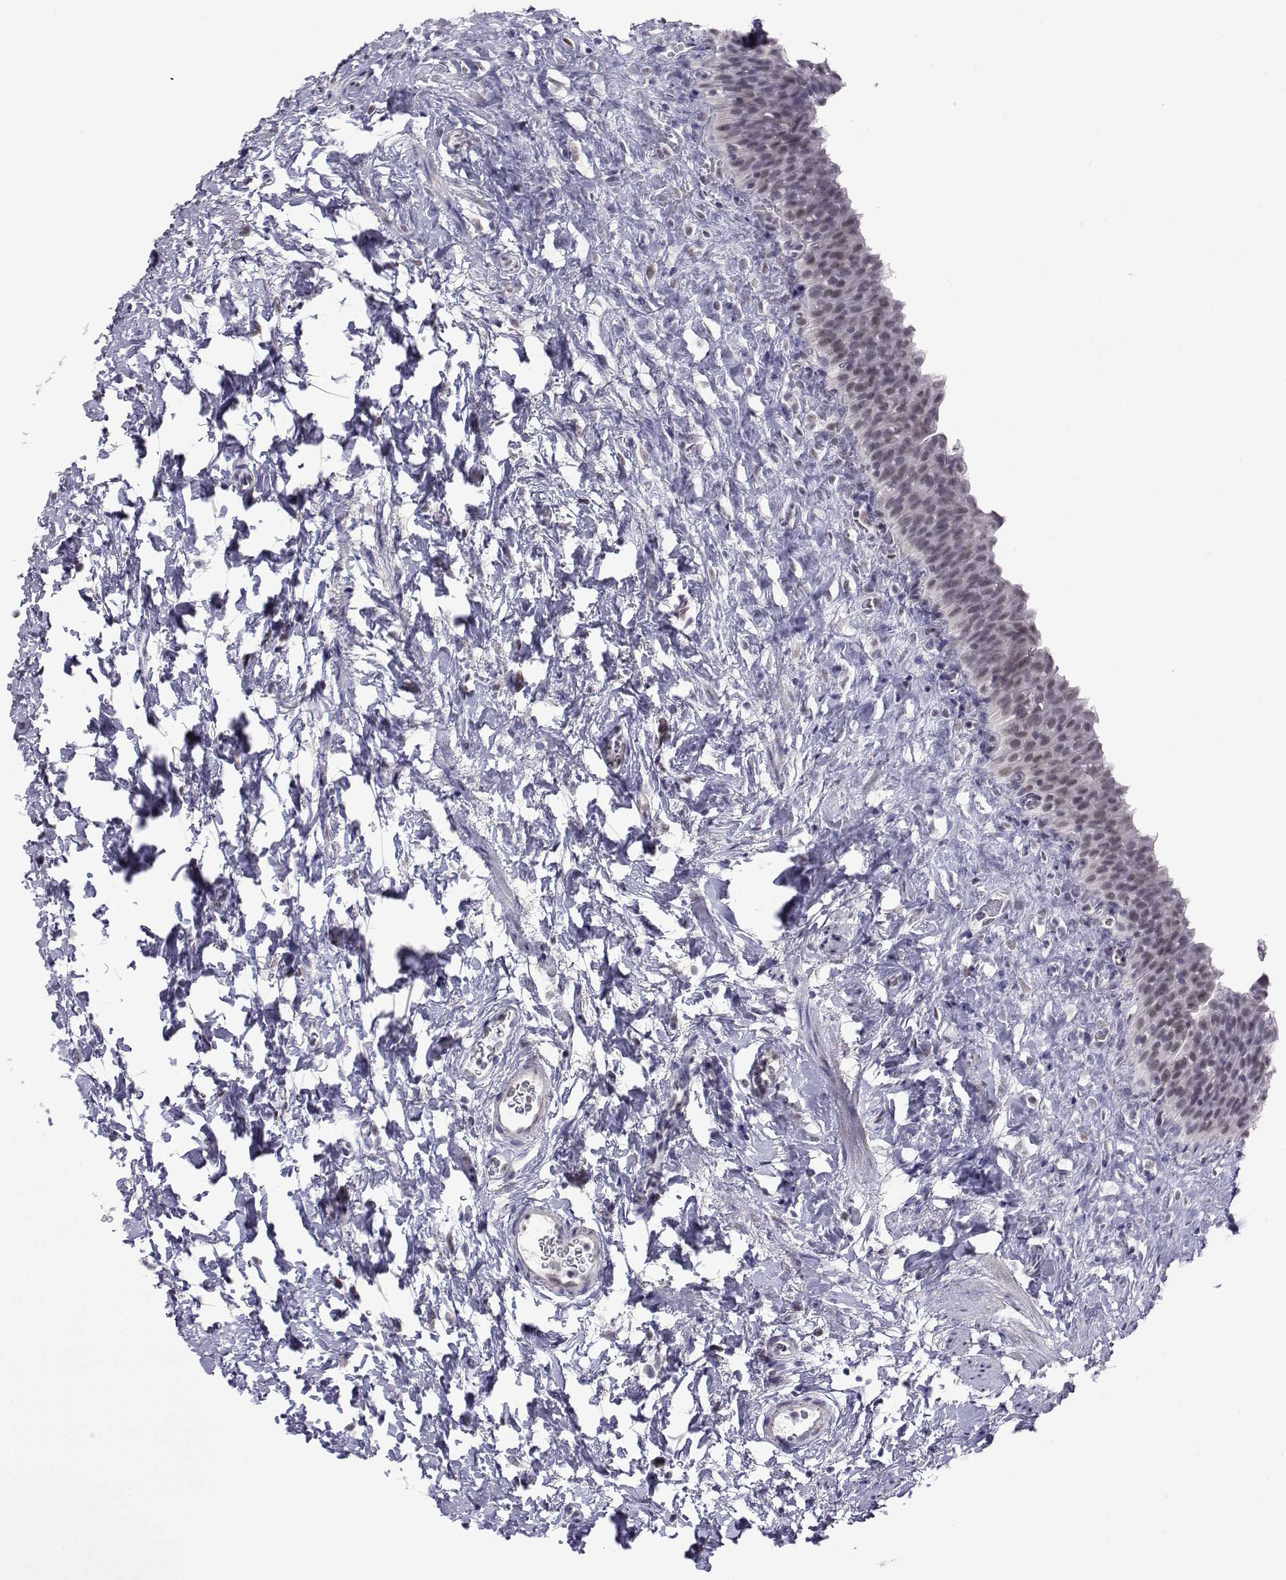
{"staining": {"intensity": "weak", "quantity": ">75%", "location": "nuclear"}, "tissue": "urinary bladder", "cell_type": "Urothelial cells", "image_type": "normal", "snomed": [{"axis": "morphology", "description": "Normal tissue, NOS"}, {"axis": "topography", "description": "Urinary bladder"}], "caption": "About >75% of urothelial cells in unremarkable human urinary bladder demonstrate weak nuclear protein expression as visualized by brown immunohistochemical staining.", "gene": "MED26", "patient": {"sex": "male", "age": 76}}